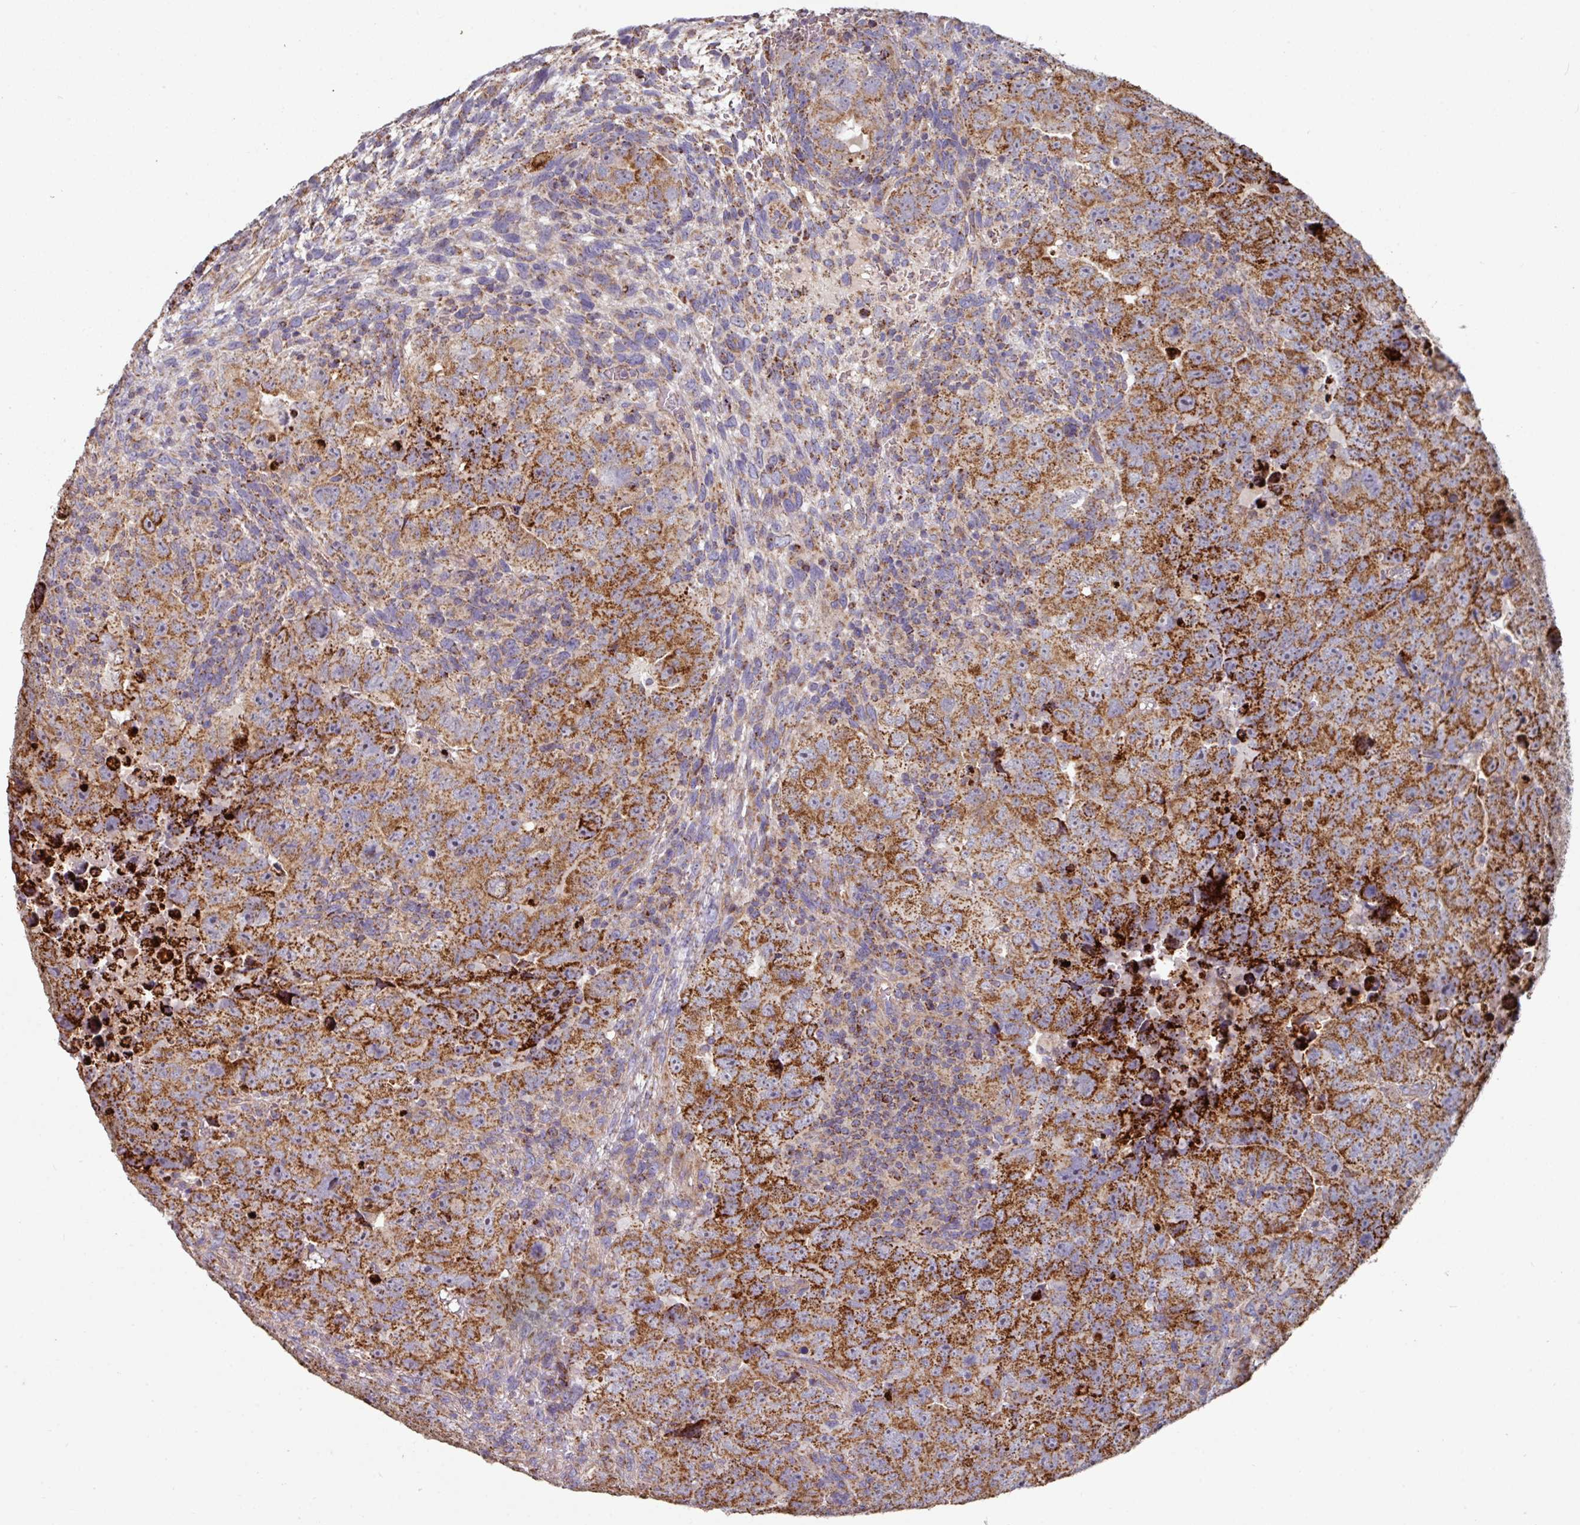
{"staining": {"intensity": "strong", "quantity": ">75%", "location": "cytoplasmic/membranous"}, "tissue": "testis cancer", "cell_type": "Tumor cells", "image_type": "cancer", "snomed": [{"axis": "morphology", "description": "Carcinoma, Embryonal, NOS"}, {"axis": "topography", "description": "Testis"}], "caption": "Approximately >75% of tumor cells in human testis cancer exhibit strong cytoplasmic/membranous protein positivity as visualized by brown immunohistochemical staining.", "gene": "OR2D3", "patient": {"sex": "male", "age": 24}}